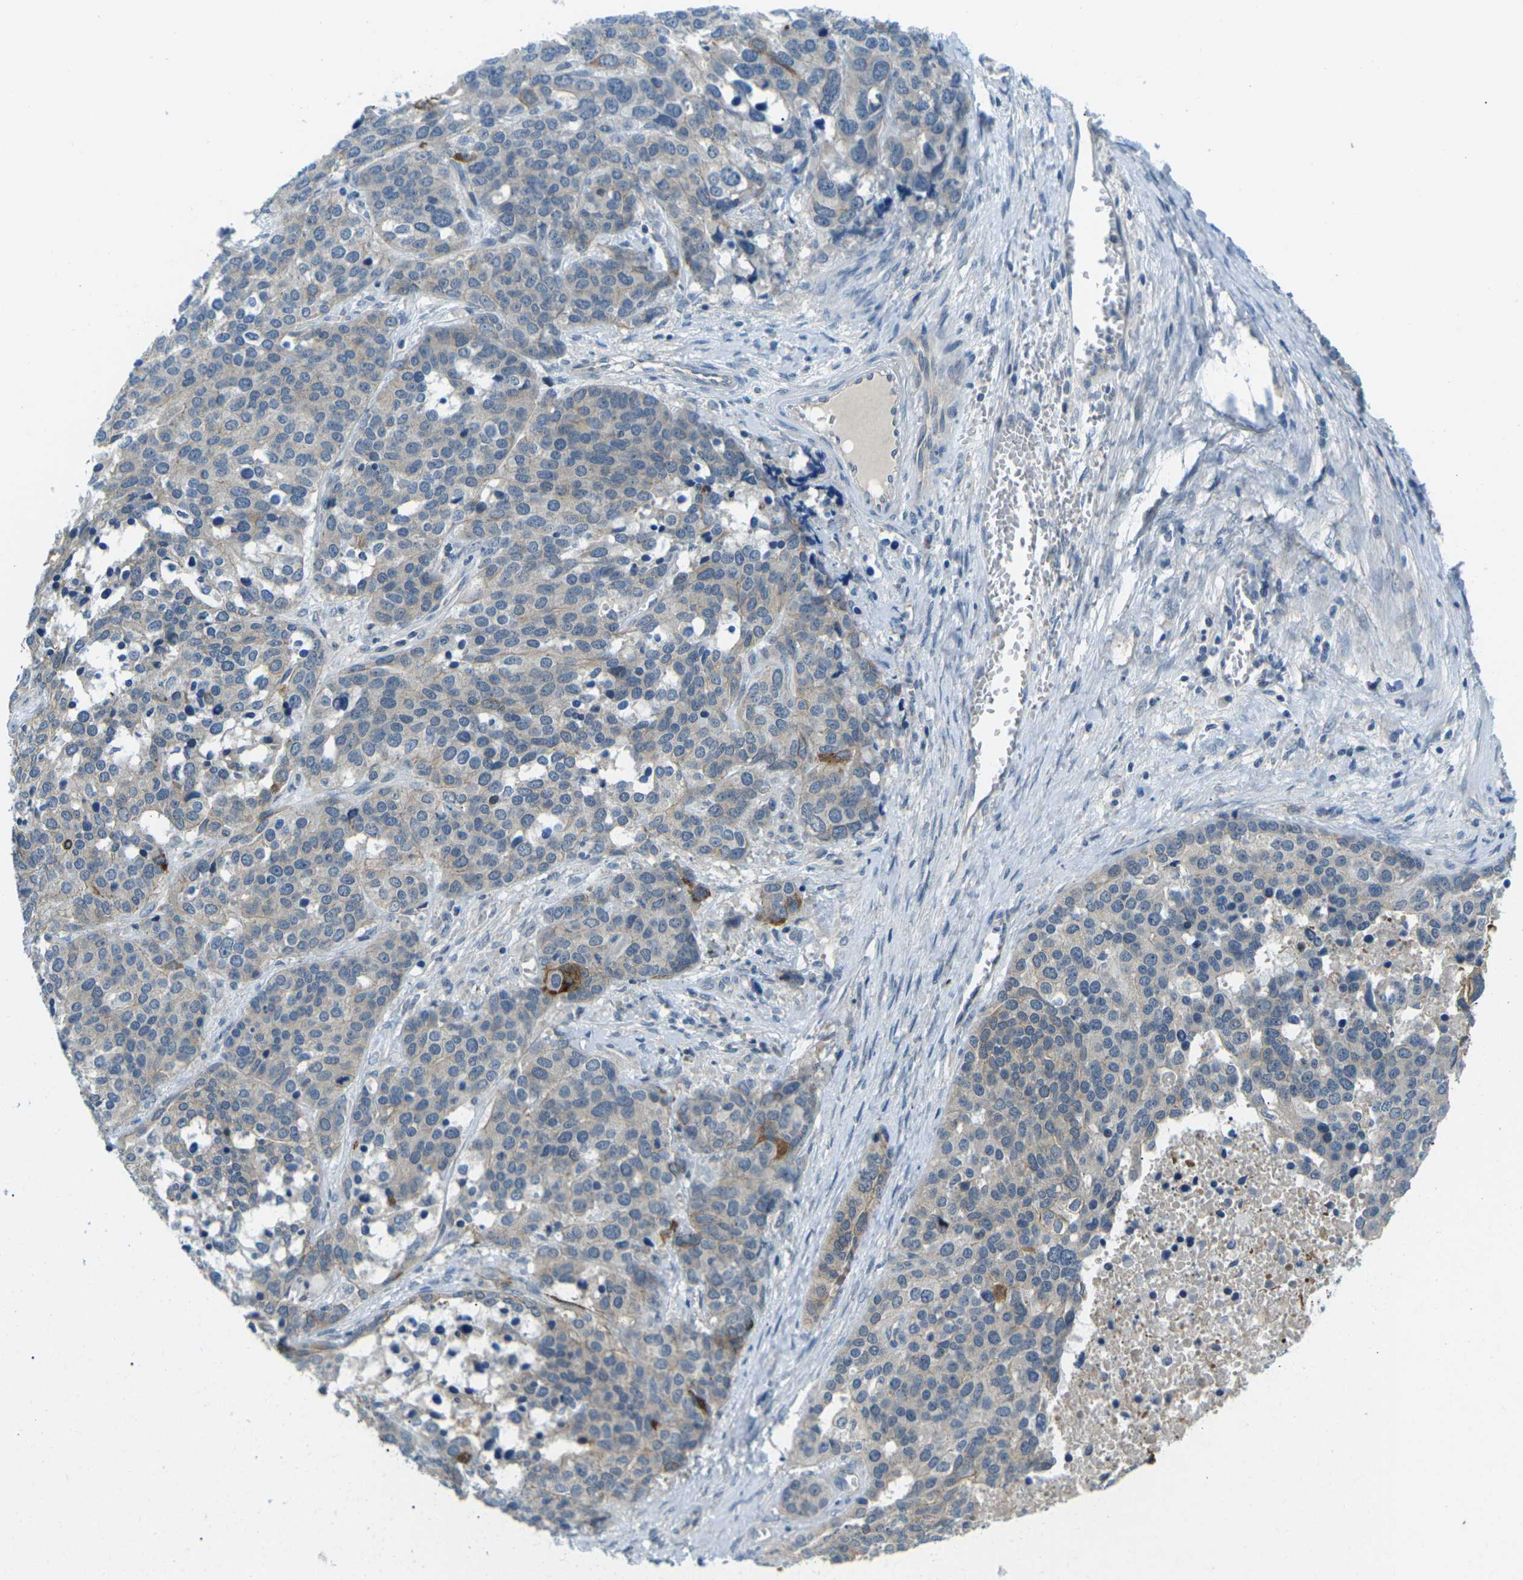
{"staining": {"intensity": "moderate", "quantity": "<25%", "location": "cytoplasmic/membranous"}, "tissue": "ovarian cancer", "cell_type": "Tumor cells", "image_type": "cancer", "snomed": [{"axis": "morphology", "description": "Cystadenocarcinoma, serous, NOS"}, {"axis": "topography", "description": "Ovary"}], "caption": "Immunohistochemistry (IHC) photomicrograph of ovarian cancer (serous cystadenocarcinoma) stained for a protein (brown), which demonstrates low levels of moderate cytoplasmic/membranous expression in about <25% of tumor cells.", "gene": "CTNND1", "patient": {"sex": "female", "age": 44}}